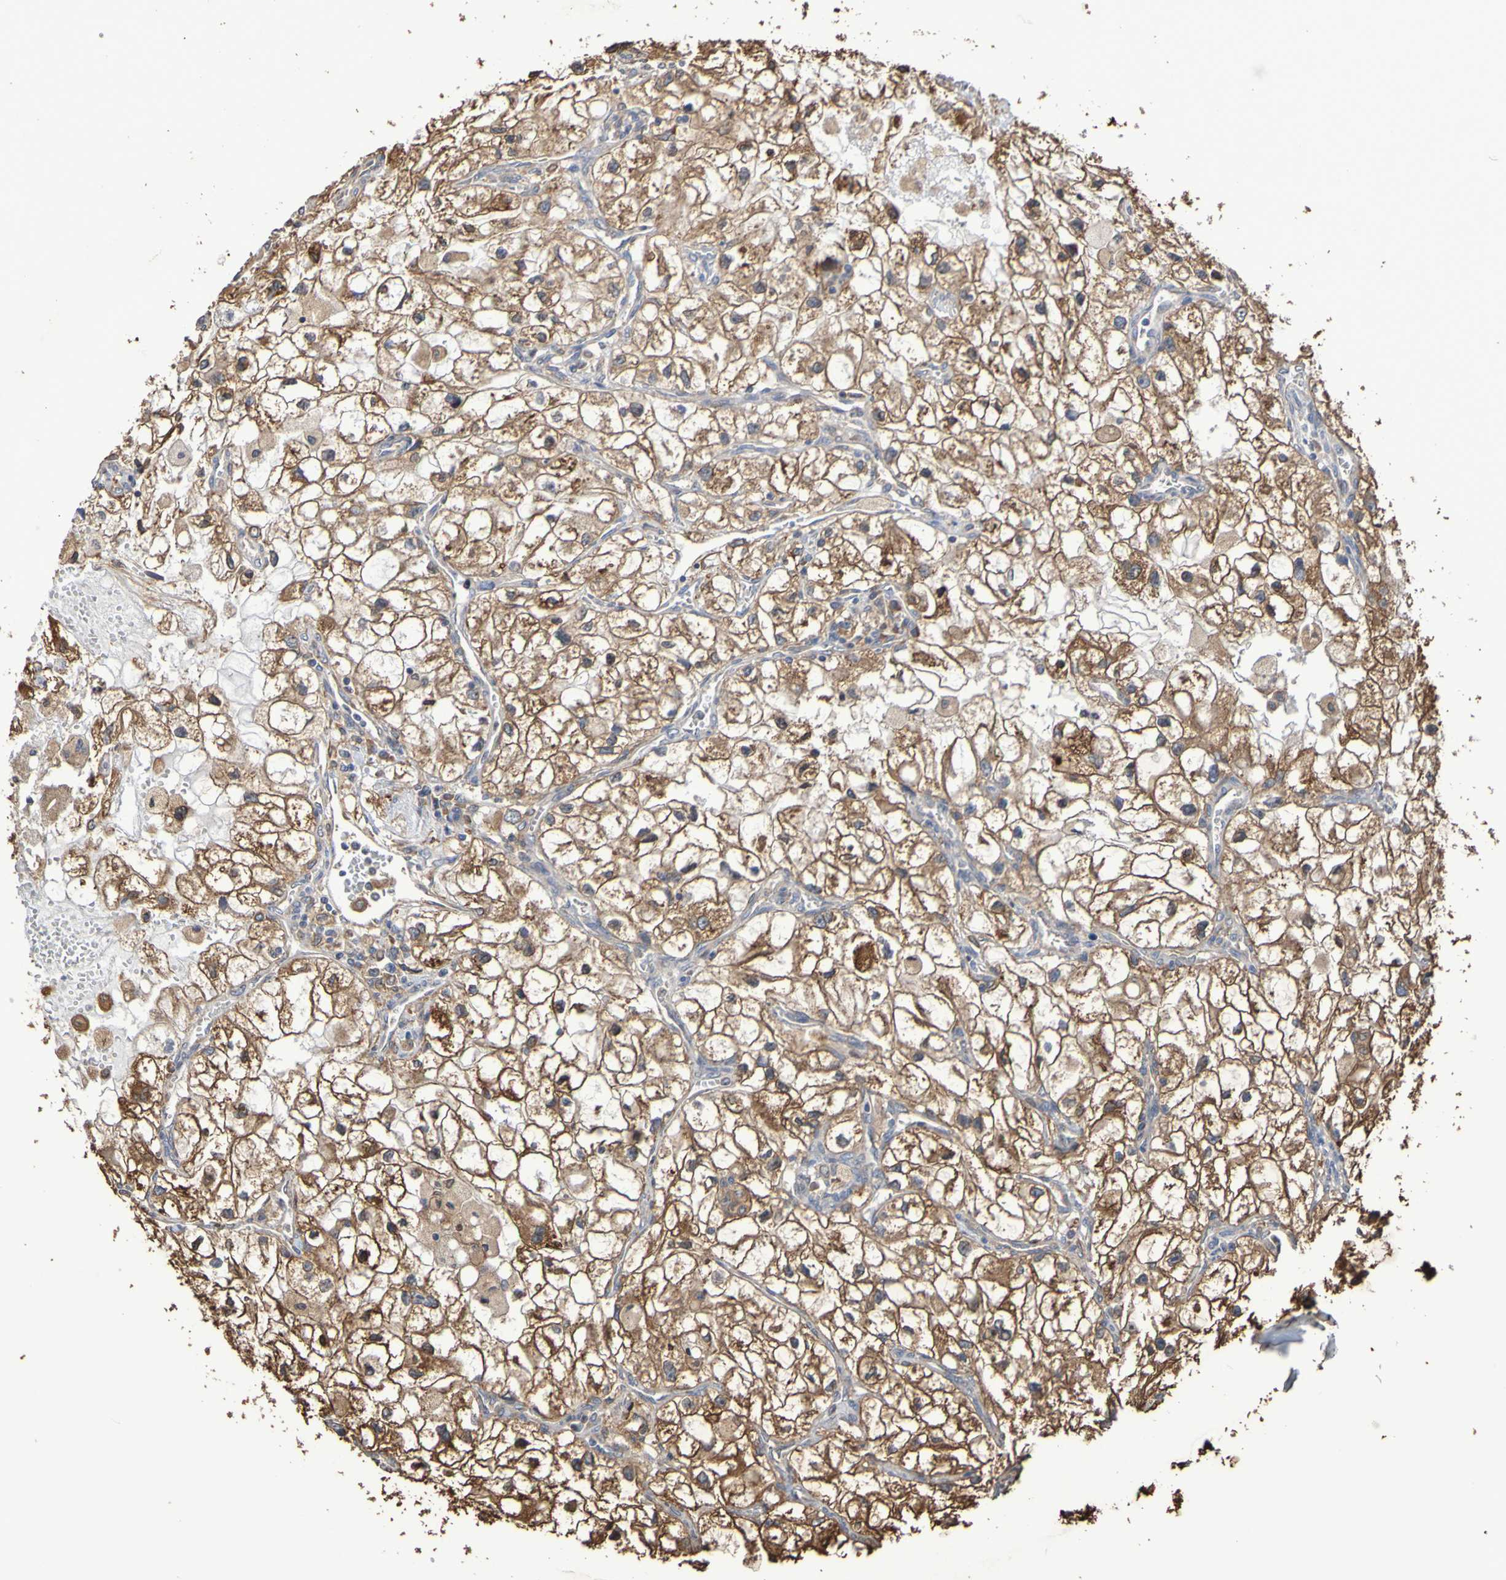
{"staining": {"intensity": "strong", "quantity": ">75%", "location": "cytoplasmic/membranous"}, "tissue": "renal cancer", "cell_type": "Tumor cells", "image_type": "cancer", "snomed": [{"axis": "morphology", "description": "Adenocarcinoma, NOS"}, {"axis": "topography", "description": "Kidney"}], "caption": "An immunohistochemistry micrograph of tumor tissue is shown. Protein staining in brown shows strong cytoplasmic/membranous positivity in adenocarcinoma (renal) within tumor cells. The protein of interest is stained brown, and the nuclei are stained in blue (DAB (3,3'-diaminobenzidine) IHC with brightfield microscopy, high magnification).", "gene": "RAB11A", "patient": {"sex": "female", "age": 70}}